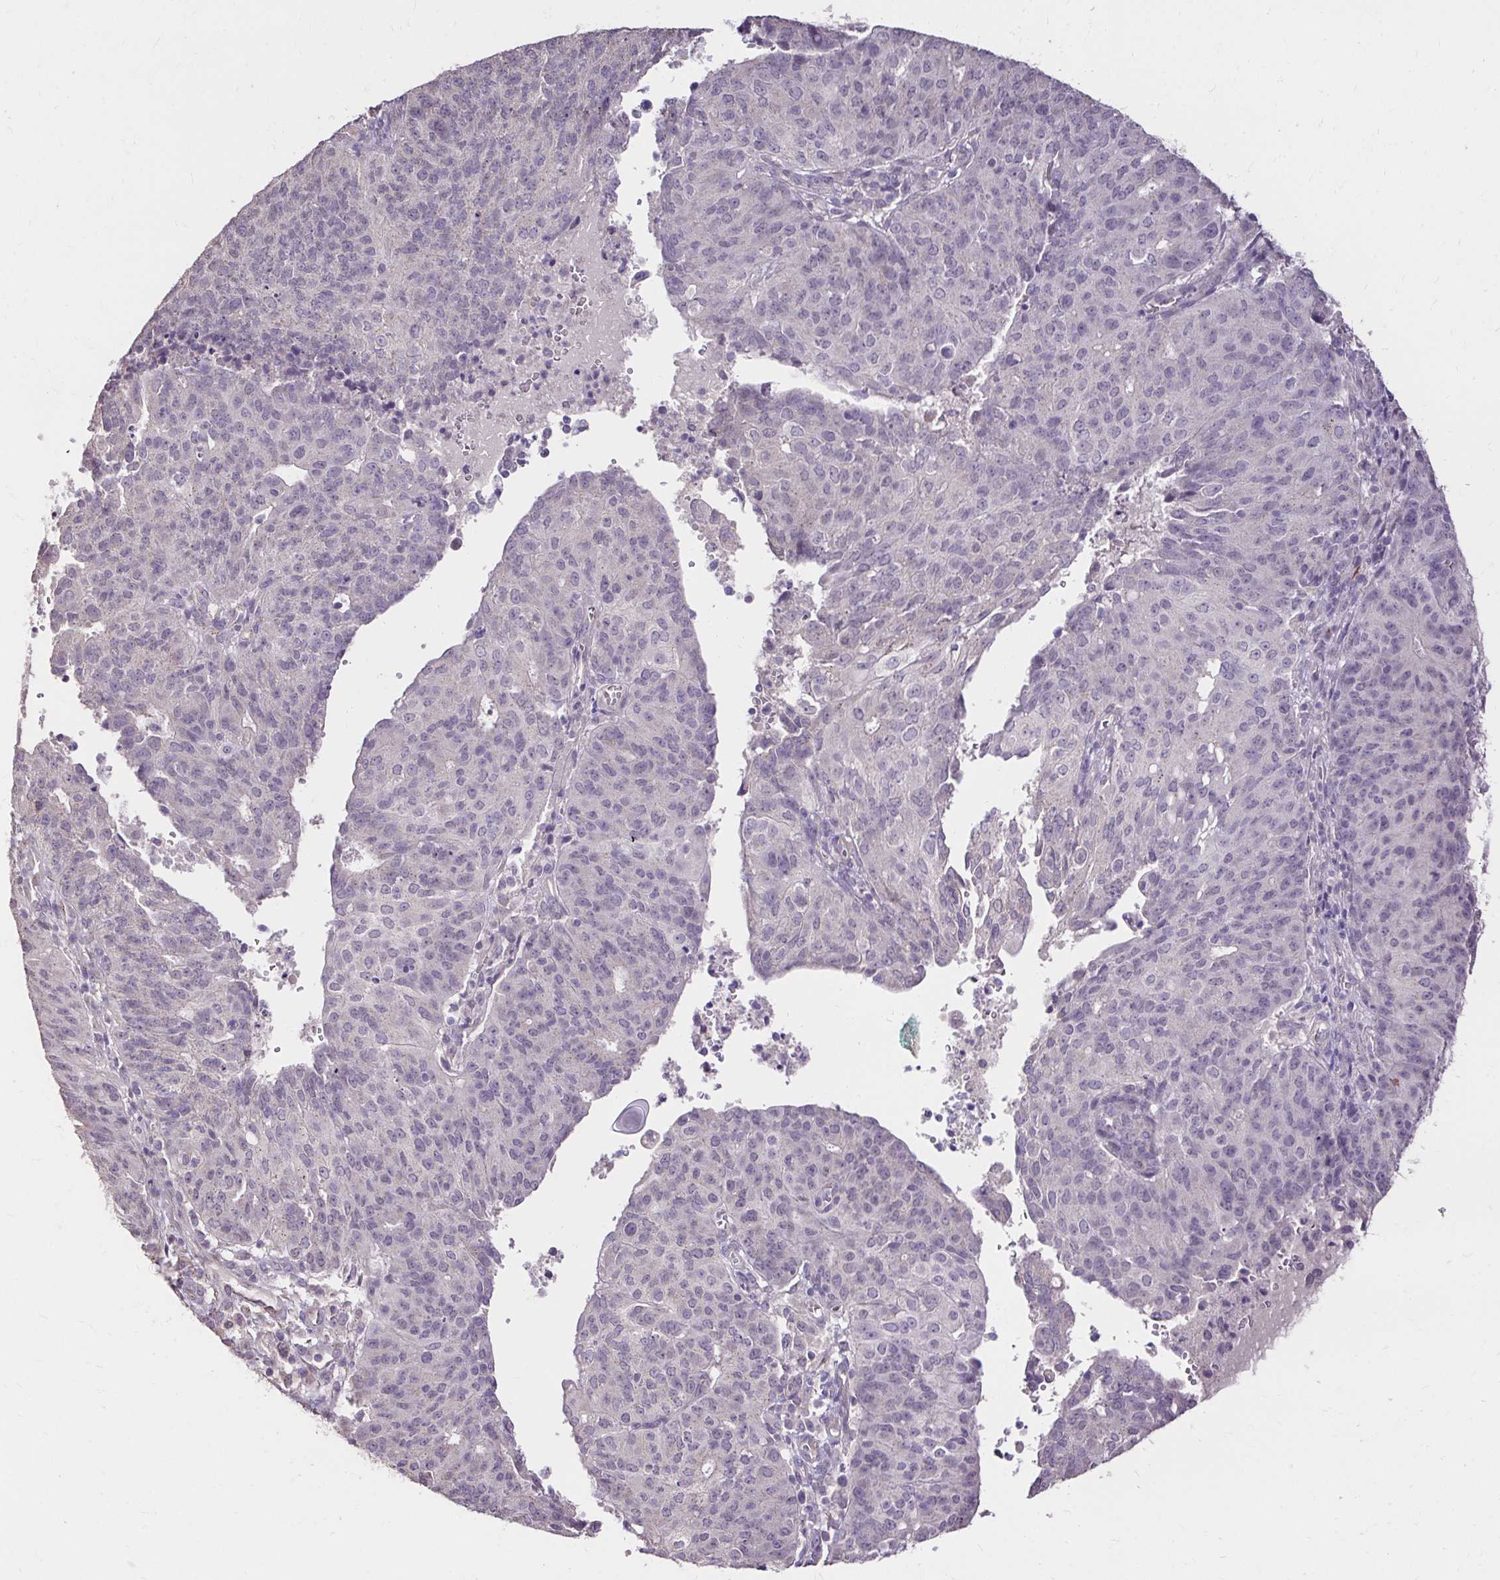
{"staining": {"intensity": "negative", "quantity": "none", "location": "none"}, "tissue": "endometrial cancer", "cell_type": "Tumor cells", "image_type": "cancer", "snomed": [{"axis": "morphology", "description": "Adenocarcinoma, NOS"}, {"axis": "topography", "description": "Endometrium"}], "caption": "An image of endometrial cancer stained for a protein shows no brown staining in tumor cells.", "gene": "KIAA1210", "patient": {"sex": "female", "age": 82}}